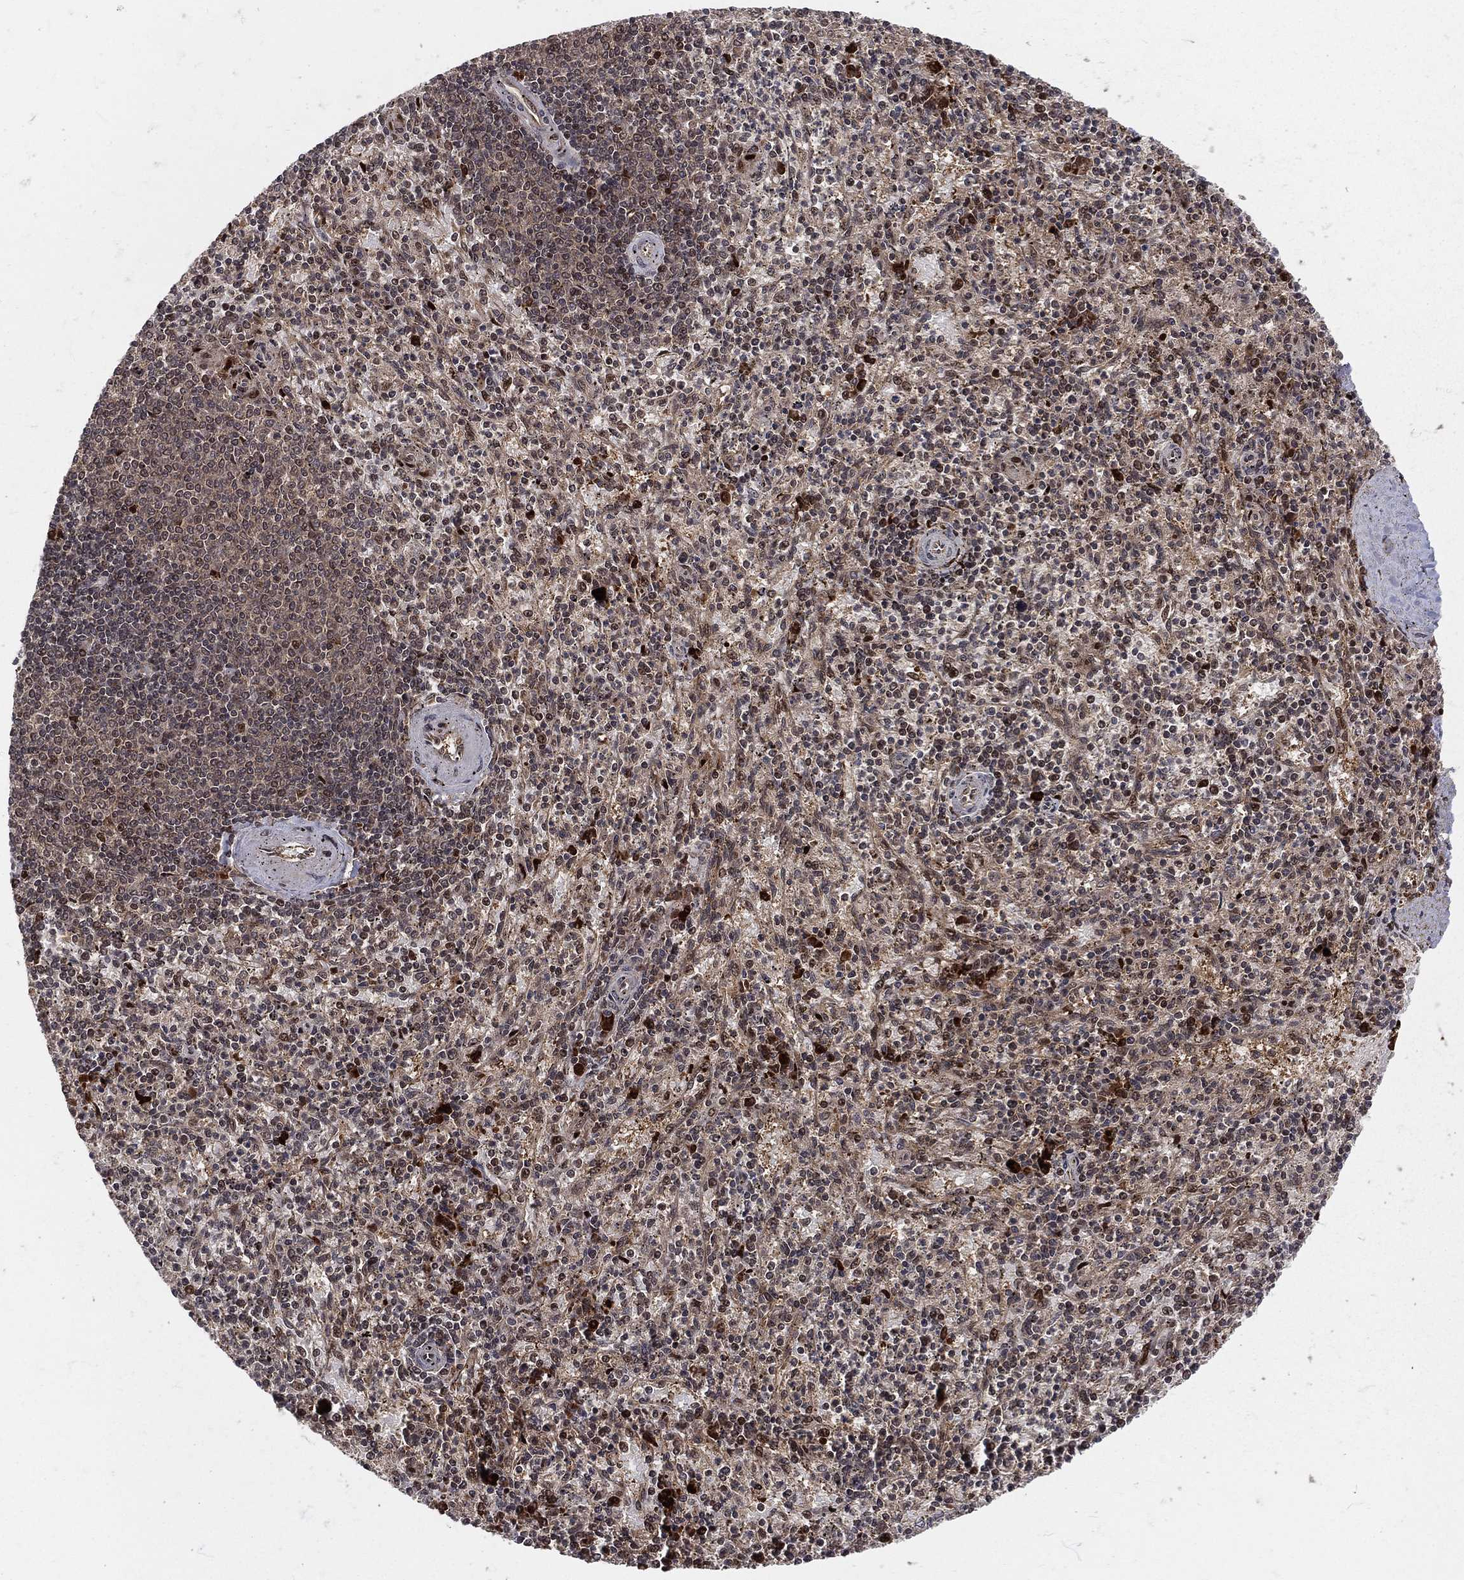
{"staining": {"intensity": "strong", "quantity": "<25%", "location": "nuclear"}, "tissue": "spleen", "cell_type": "Cells in red pulp", "image_type": "normal", "snomed": [{"axis": "morphology", "description": "Normal tissue, NOS"}, {"axis": "topography", "description": "Spleen"}], "caption": "Brown immunohistochemical staining in benign spleen reveals strong nuclear staining in approximately <25% of cells in red pulp.", "gene": "MDM2", "patient": {"sex": "female", "age": 37}}